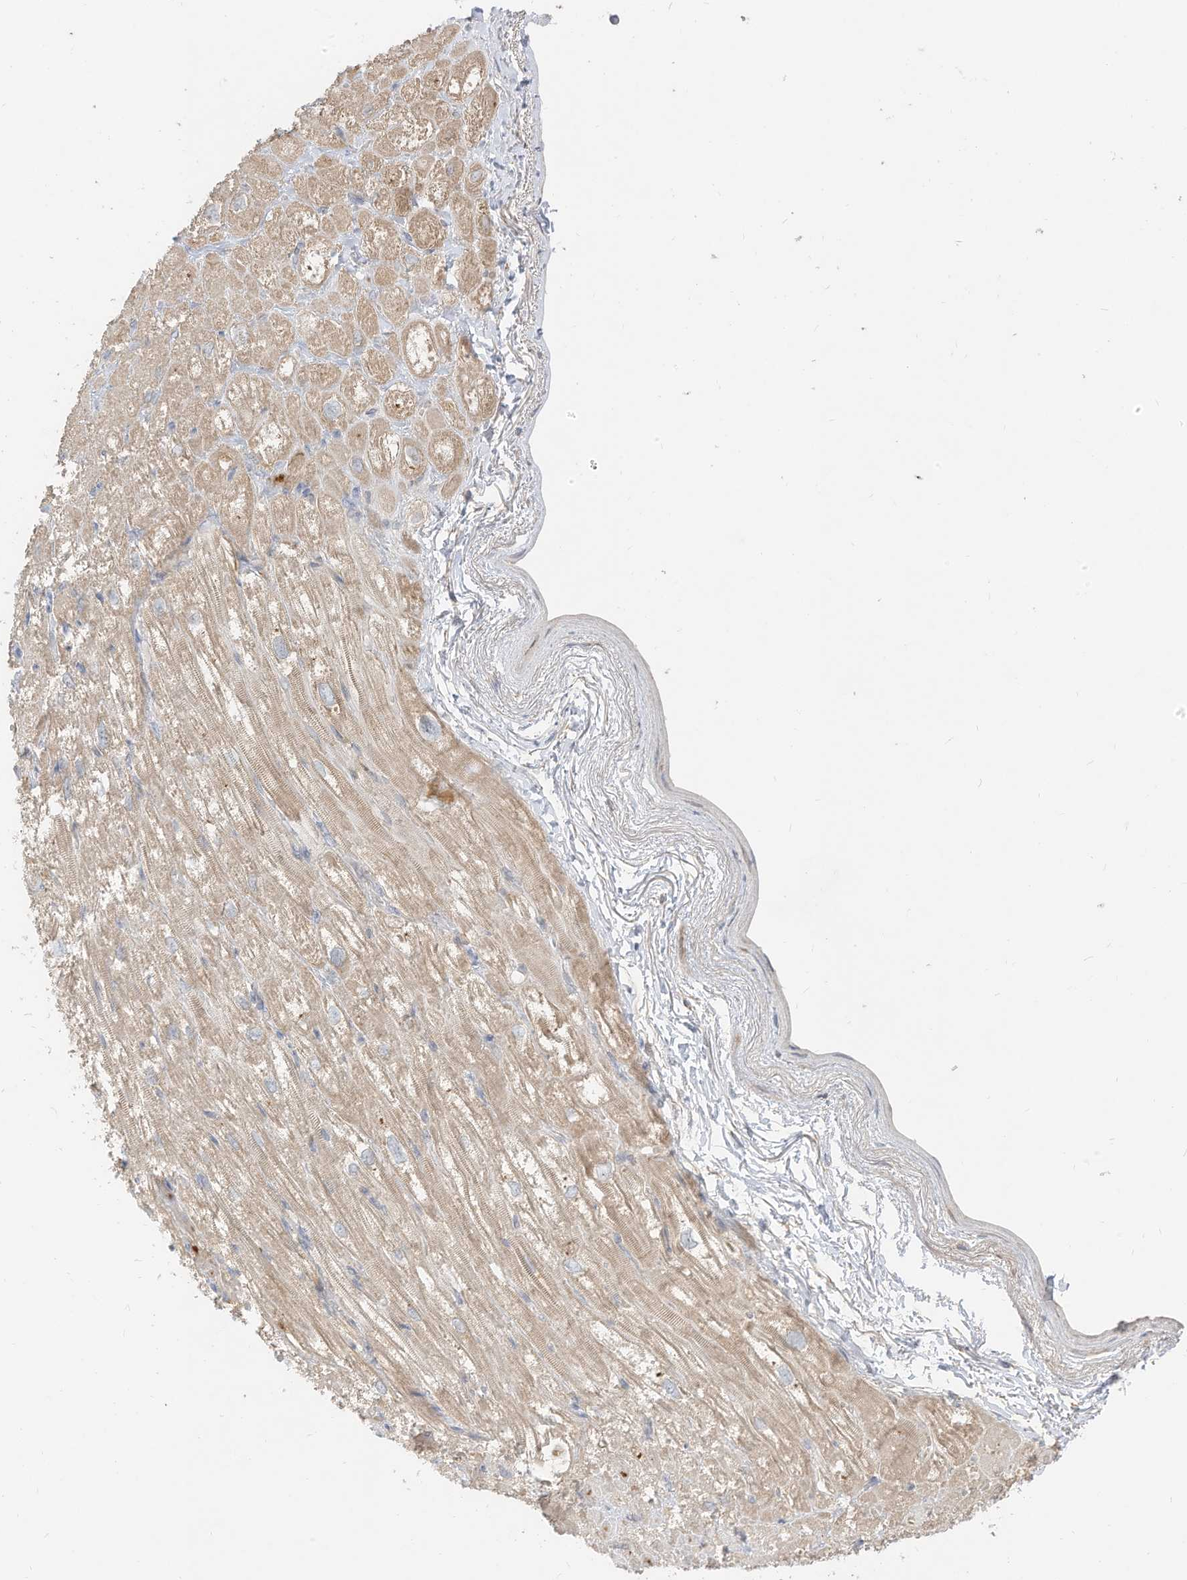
{"staining": {"intensity": "weak", "quantity": "25%-75%", "location": "cytoplasmic/membranous"}, "tissue": "heart muscle", "cell_type": "Cardiomyocytes", "image_type": "normal", "snomed": [{"axis": "morphology", "description": "Normal tissue, NOS"}, {"axis": "topography", "description": "Heart"}], "caption": "A photomicrograph showing weak cytoplasmic/membranous staining in about 25%-75% of cardiomyocytes in normal heart muscle, as visualized by brown immunohistochemical staining.", "gene": "STT3A", "patient": {"sex": "male", "age": 50}}